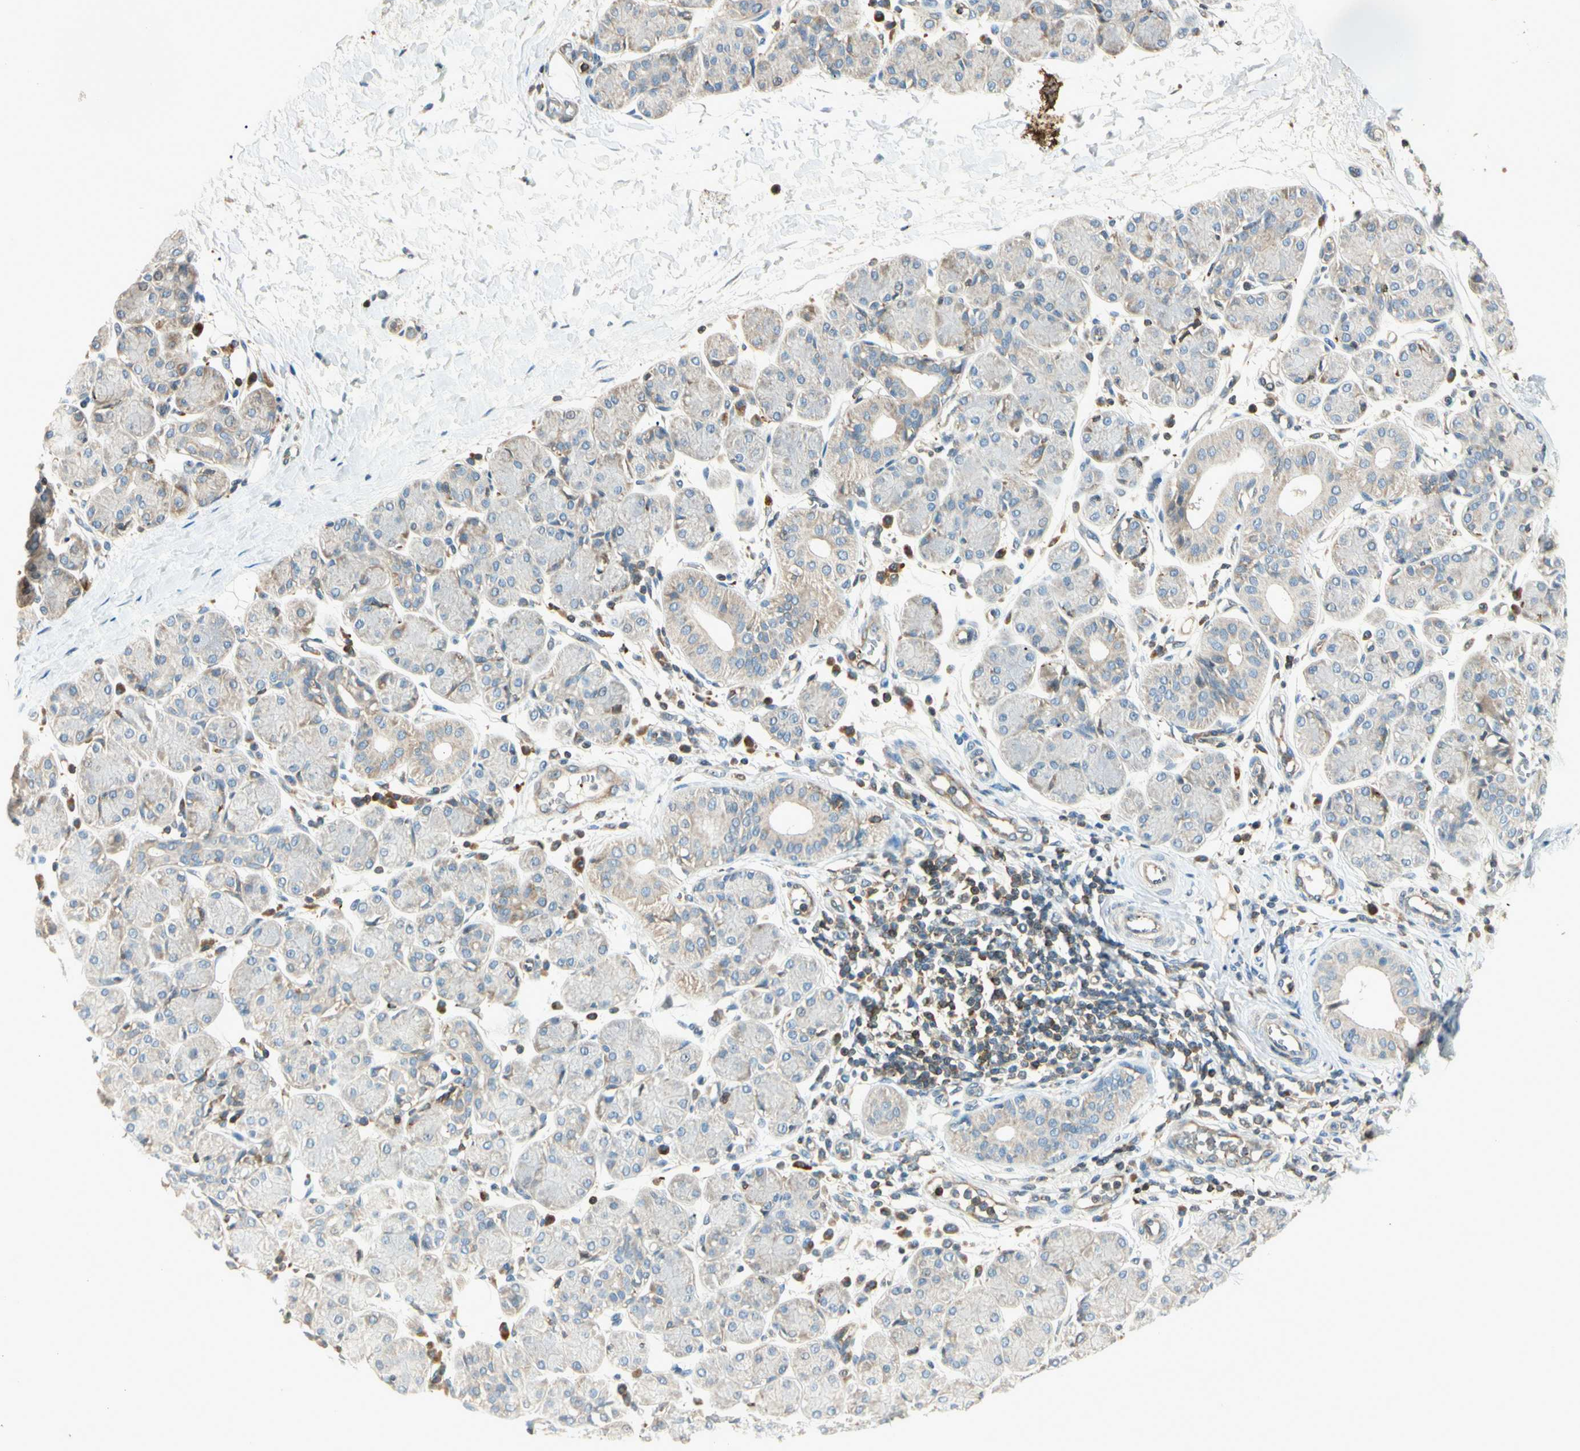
{"staining": {"intensity": "weak", "quantity": "25%-75%", "location": "cytoplasmic/membranous"}, "tissue": "salivary gland", "cell_type": "Glandular cells", "image_type": "normal", "snomed": [{"axis": "morphology", "description": "Normal tissue, NOS"}, {"axis": "morphology", "description": "Inflammation, NOS"}, {"axis": "topography", "description": "Lymph node"}, {"axis": "topography", "description": "Salivary gland"}], "caption": "A low amount of weak cytoplasmic/membranous positivity is seen in approximately 25%-75% of glandular cells in normal salivary gland. The protein is shown in brown color, while the nuclei are stained blue.", "gene": "CDH6", "patient": {"sex": "male", "age": 3}}